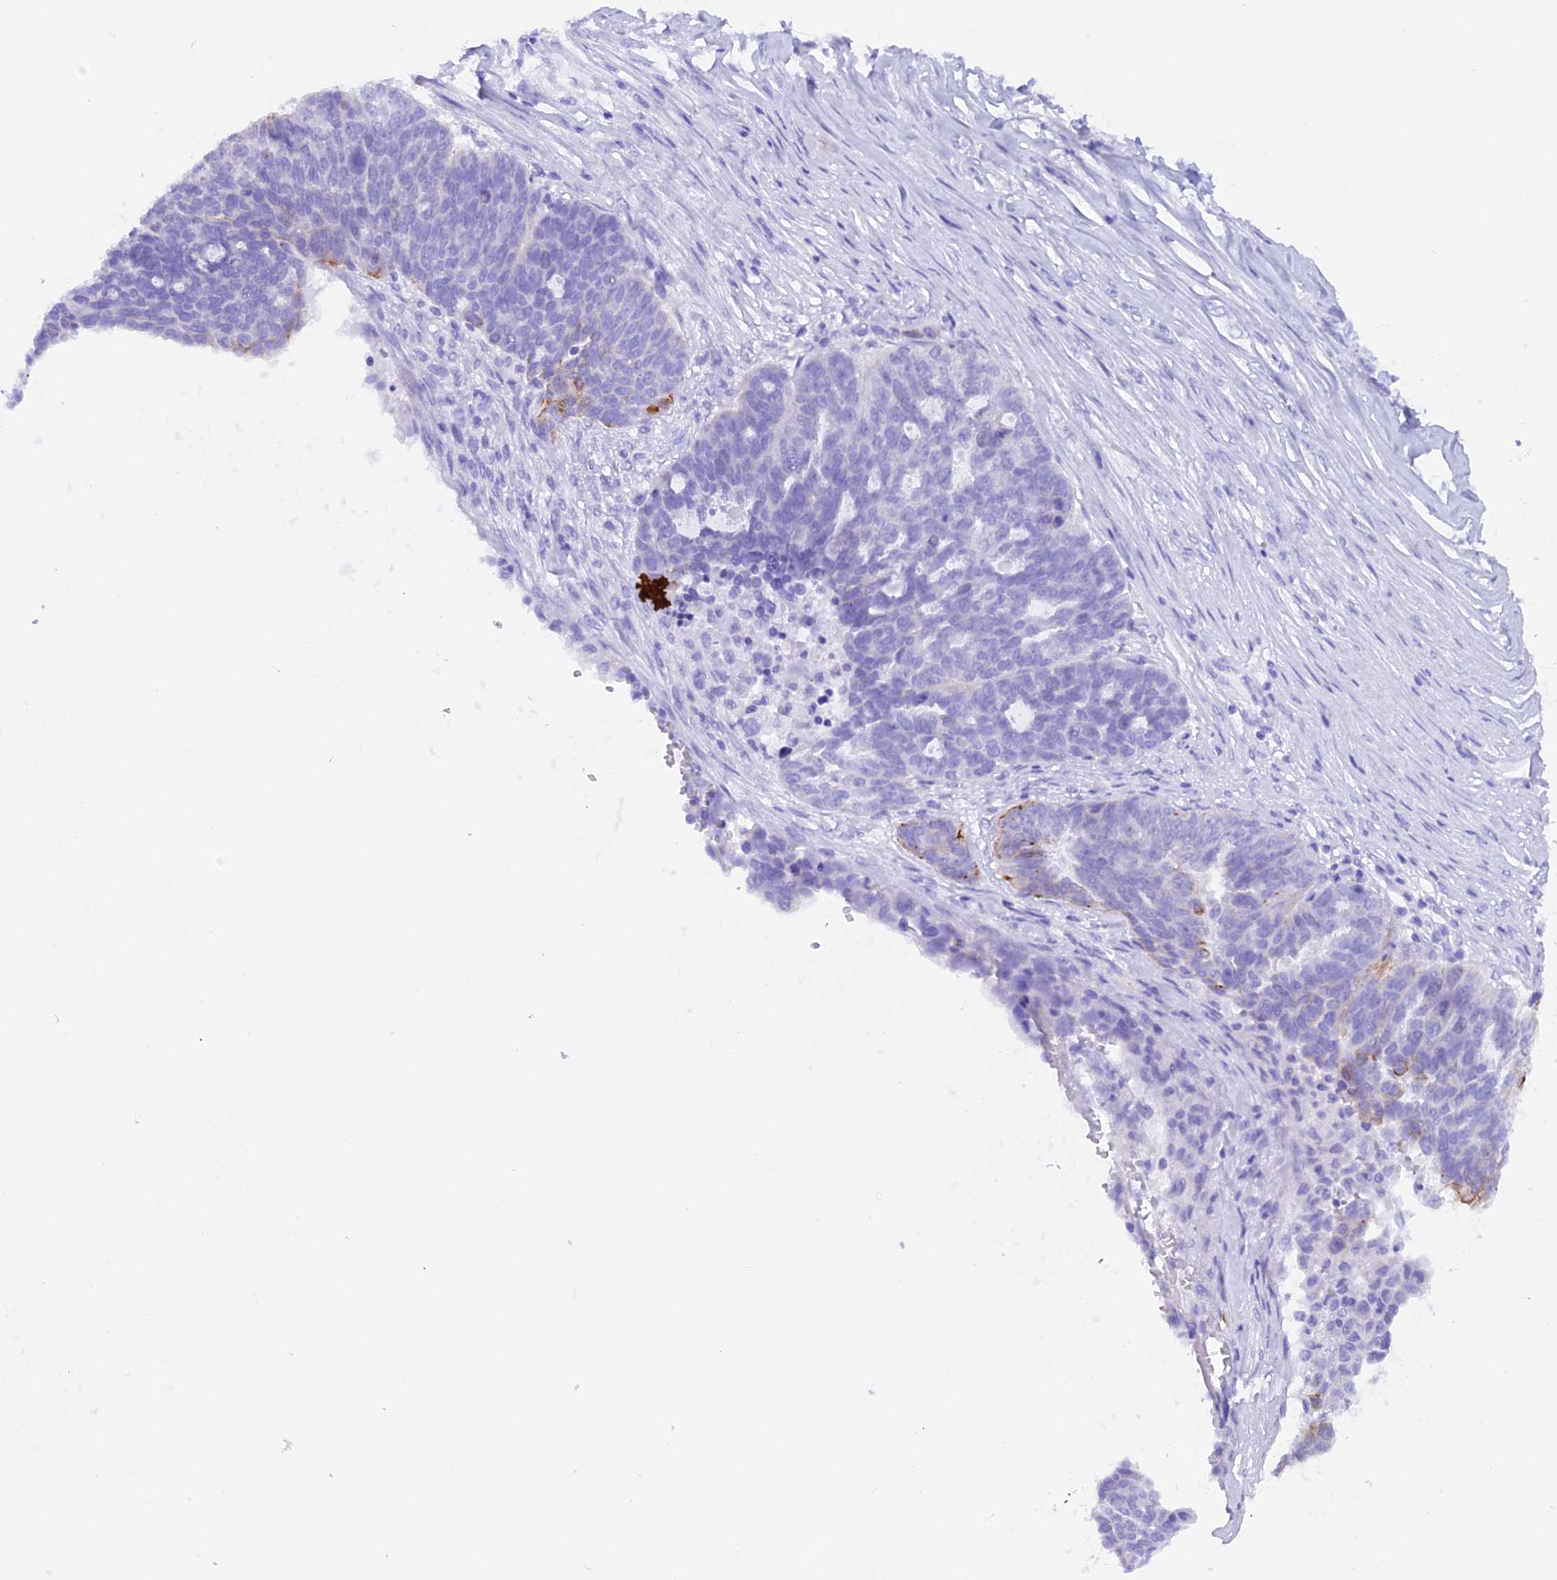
{"staining": {"intensity": "negative", "quantity": "none", "location": "none"}, "tissue": "ovarian cancer", "cell_type": "Tumor cells", "image_type": "cancer", "snomed": [{"axis": "morphology", "description": "Cystadenocarcinoma, serous, NOS"}, {"axis": "topography", "description": "Ovary"}], "caption": "DAB (3,3'-diaminobenzidine) immunohistochemical staining of human ovarian serous cystadenocarcinoma reveals no significant staining in tumor cells.", "gene": "PKIA", "patient": {"sex": "female", "age": 59}}